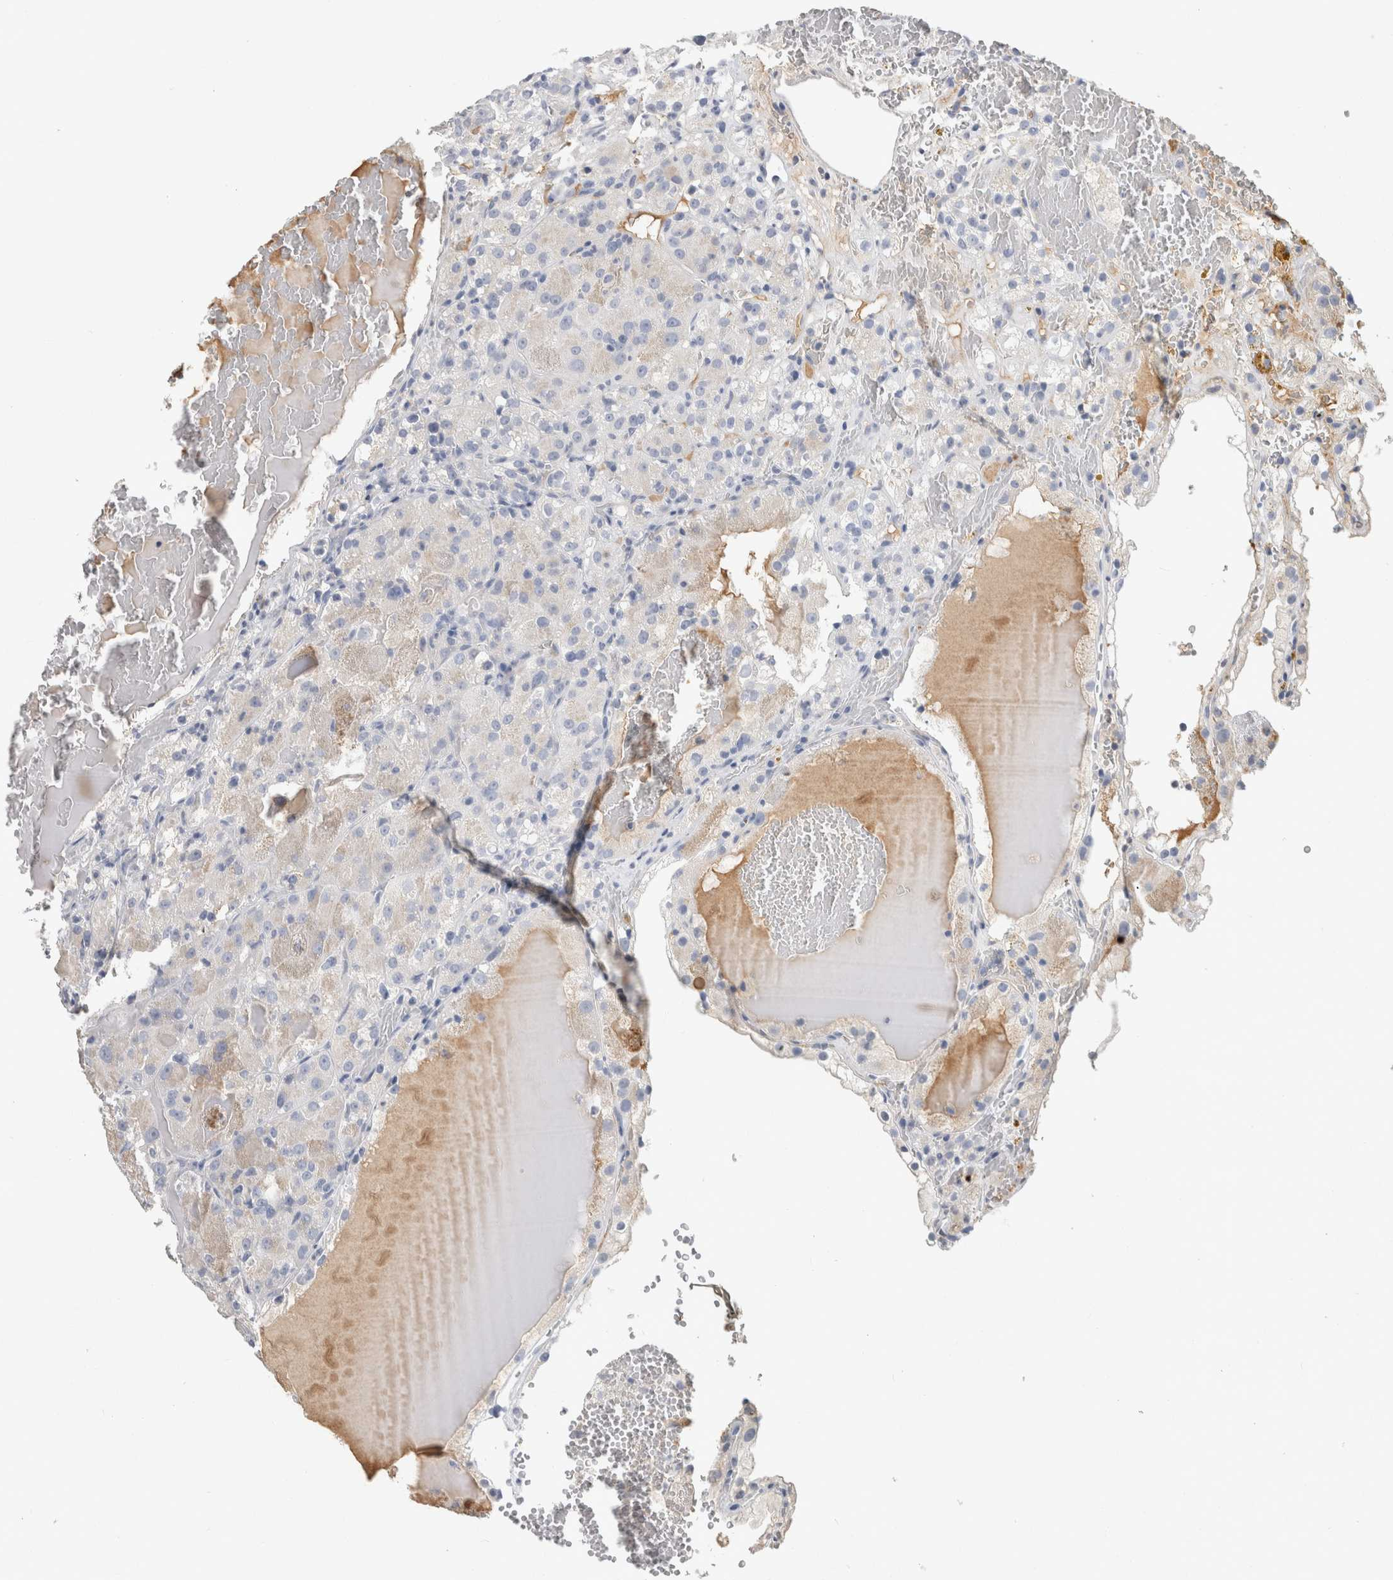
{"staining": {"intensity": "negative", "quantity": "none", "location": "none"}, "tissue": "renal cancer", "cell_type": "Tumor cells", "image_type": "cancer", "snomed": [{"axis": "morphology", "description": "Normal tissue, NOS"}, {"axis": "morphology", "description": "Adenocarcinoma, NOS"}, {"axis": "topography", "description": "Kidney"}], "caption": "Immunohistochemical staining of renal cancer (adenocarcinoma) exhibits no significant staining in tumor cells. The staining is performed using DAB (3,3'-diaminobenzidine) brown chromogen with nuclei counter-stained in using hematoxylin.", "gene": "SCGB1A1", "patient": {"sex": "male", "age": 61}}